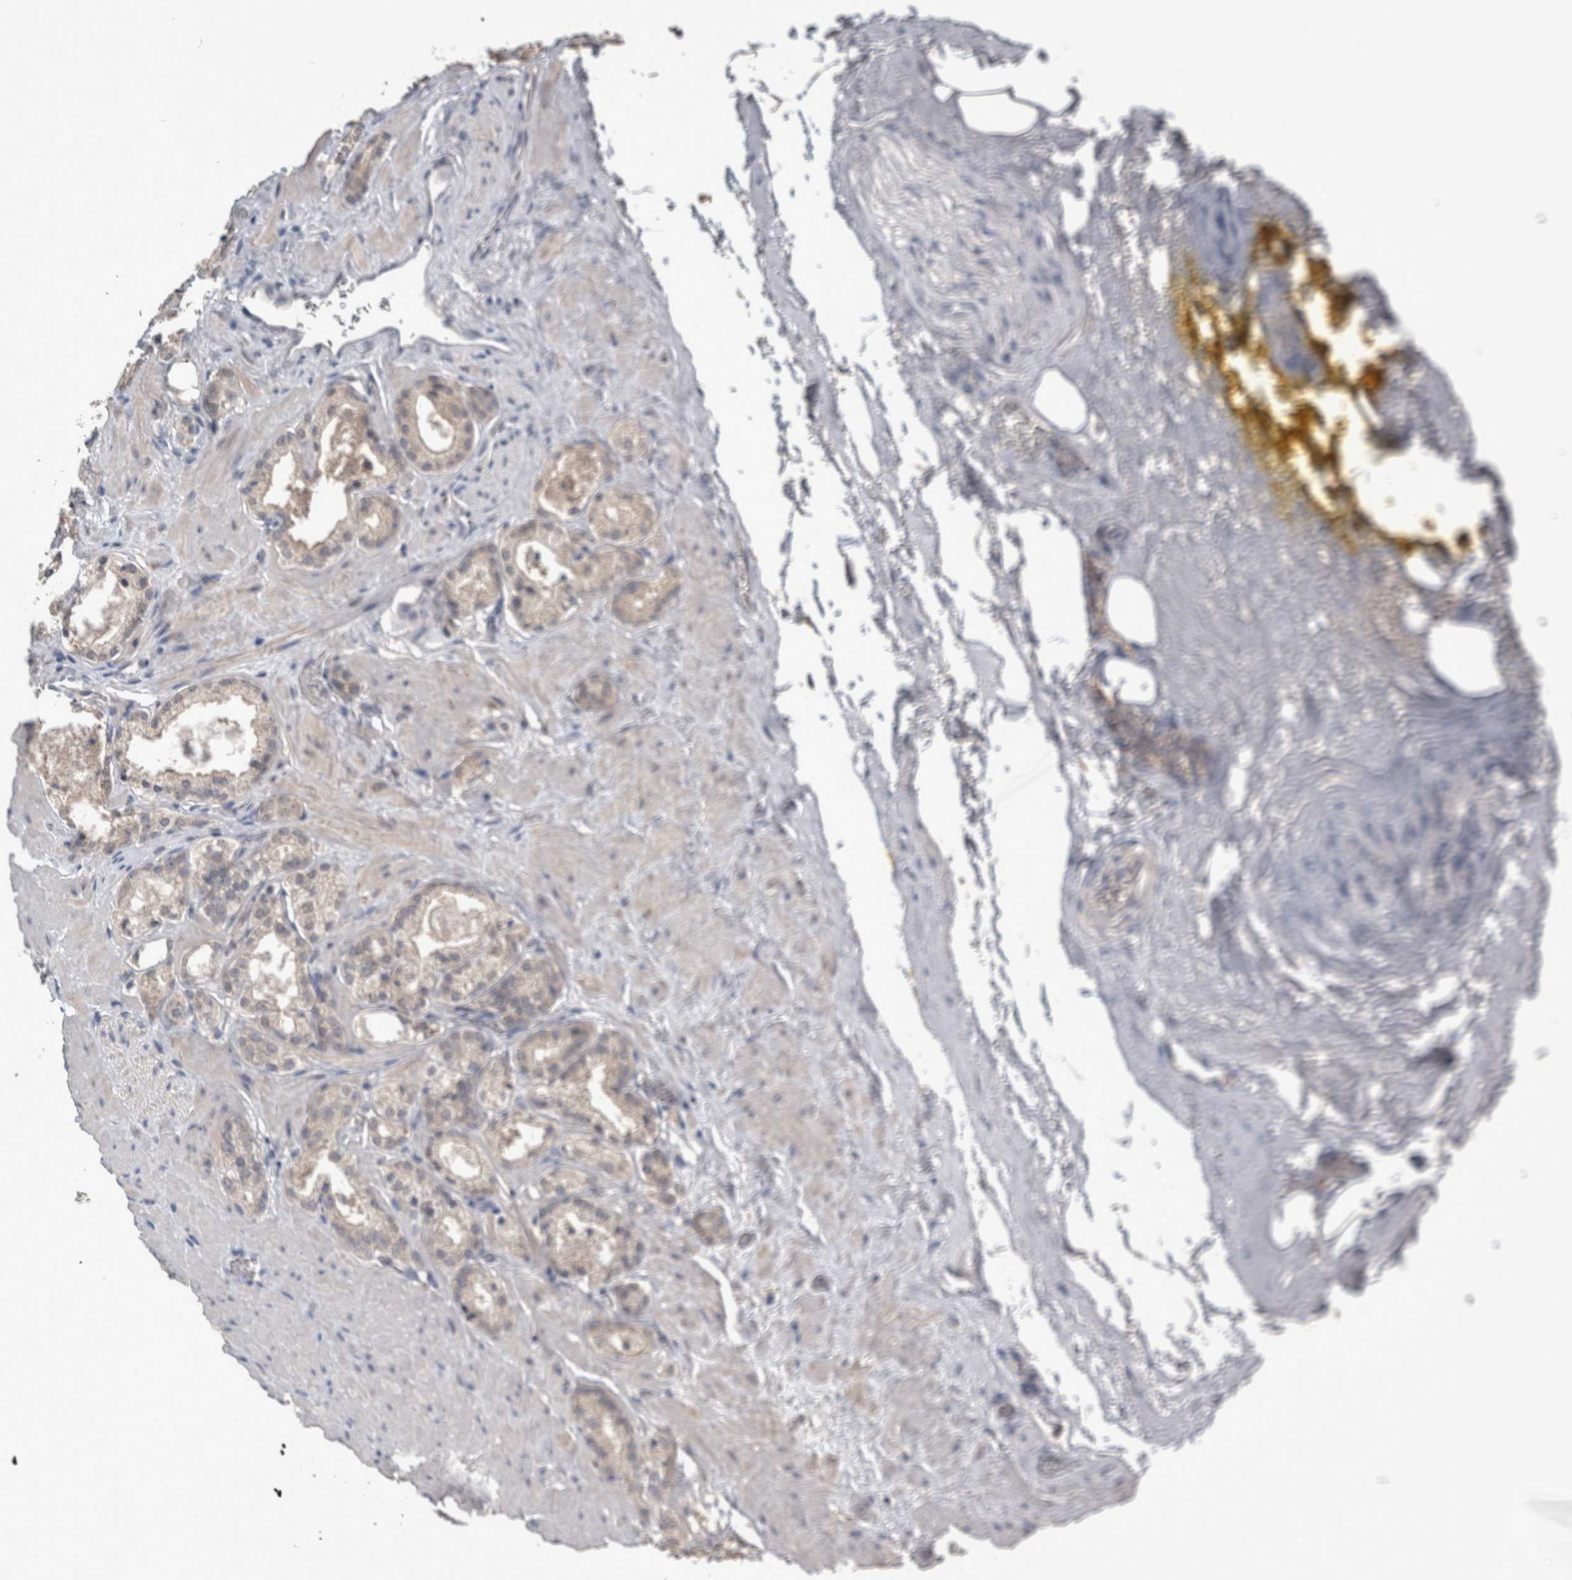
{"staining": {"intensity": "weak", "quantity": "25%-75%", "location": "cytoplasmic/membranous"}, "tissue": "prostate cancer", "cell_type": "Tumor cells", "image_type": "cancer", "snomed": [{"axis": "morphology", "description": "Adenocarcinoma, High grade"}, {"axis": "topography", "description": "Prostate"}], "caption": "Approximately 25%-75% of tumor cells in human high-grade adenocarcinoma (prostate) demonstrate weak cytoplasmic/membranous protein positivity as visualized by brown immunohistochemical staining.", "gene": "ANXA13", "patient": {"sex": "male", "age": 64}}